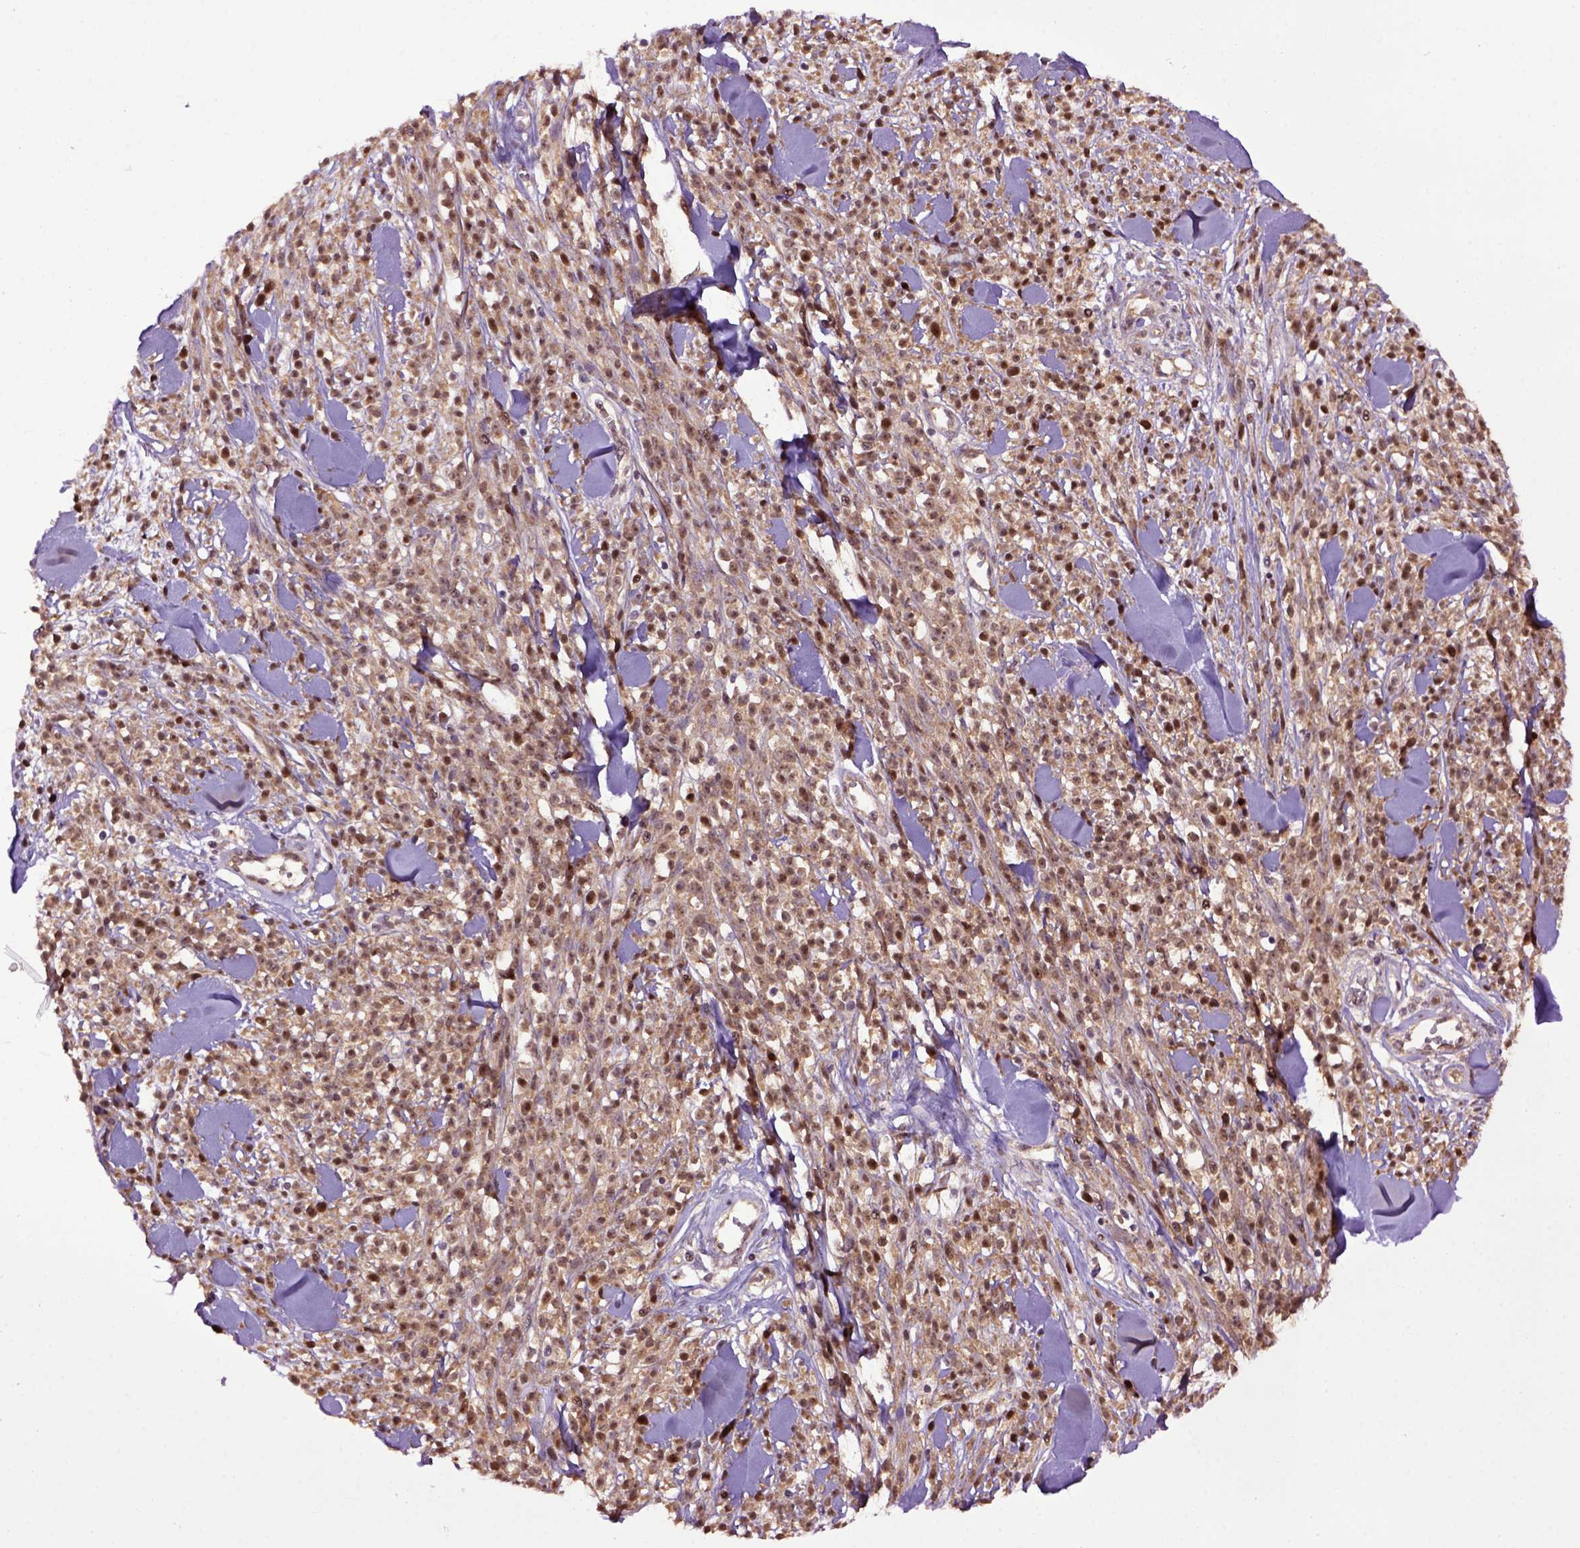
{"staining": {"intensity": "moderate", "quantity": ">75%", "location": "cytoplasmic/membranous,nuclear"}, "tissue": "melanoma", "cell_type": "Tumor cells", "image_type": "cancer", "snomed": [{"axis": "morphology", "description": "Malignant melanoma, NOS"}, {"axis": "topography", "description": "Skin"}, {"axis": "topography", "description": "Skin of trunk"}], "caption": "Moderate cytoplasmic/membranous and nuclear positivity for a protein is appreciated in about >75% of tumor cells of melanoma using immunohistochemistry.", "gene": "WDR48", "patient": {"sex": "male", "age": 74}}